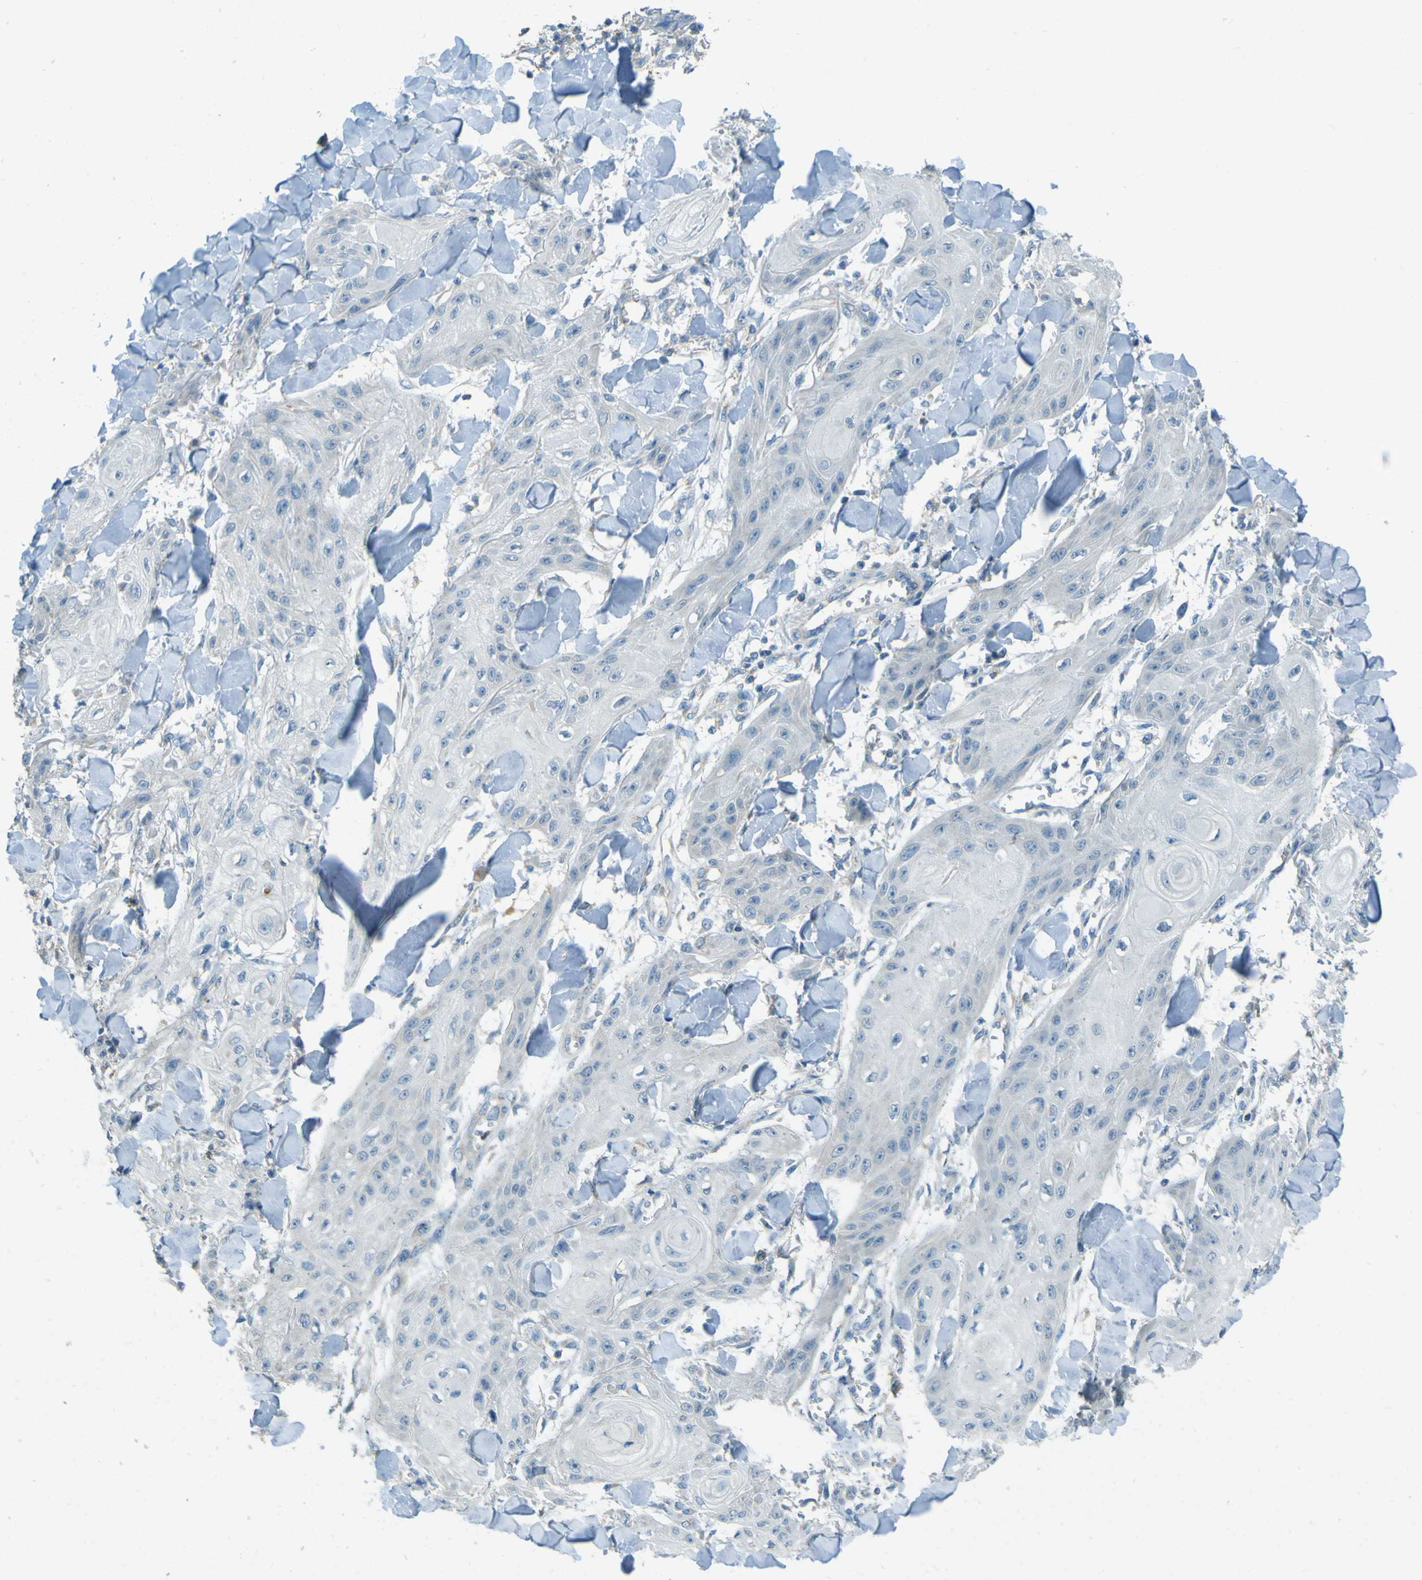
{"staining": {"intensity": "negative", "quantity": "none", "location": "none"}, "tissue": "skin cancer", "cell_type": "Tumor cells", "image_type": "cancer", "snomed": [{"axis": "morphology", "description": "Squamous cell carcinoma, NOS"}, {"axis": "topography", "description": "Skin"}], "caption": "IHC of human skin squamous cell carcinoma shows no staining in tumor cells.", "gene": "FKTN", "patient": {"sex": "male", "age": 74}}